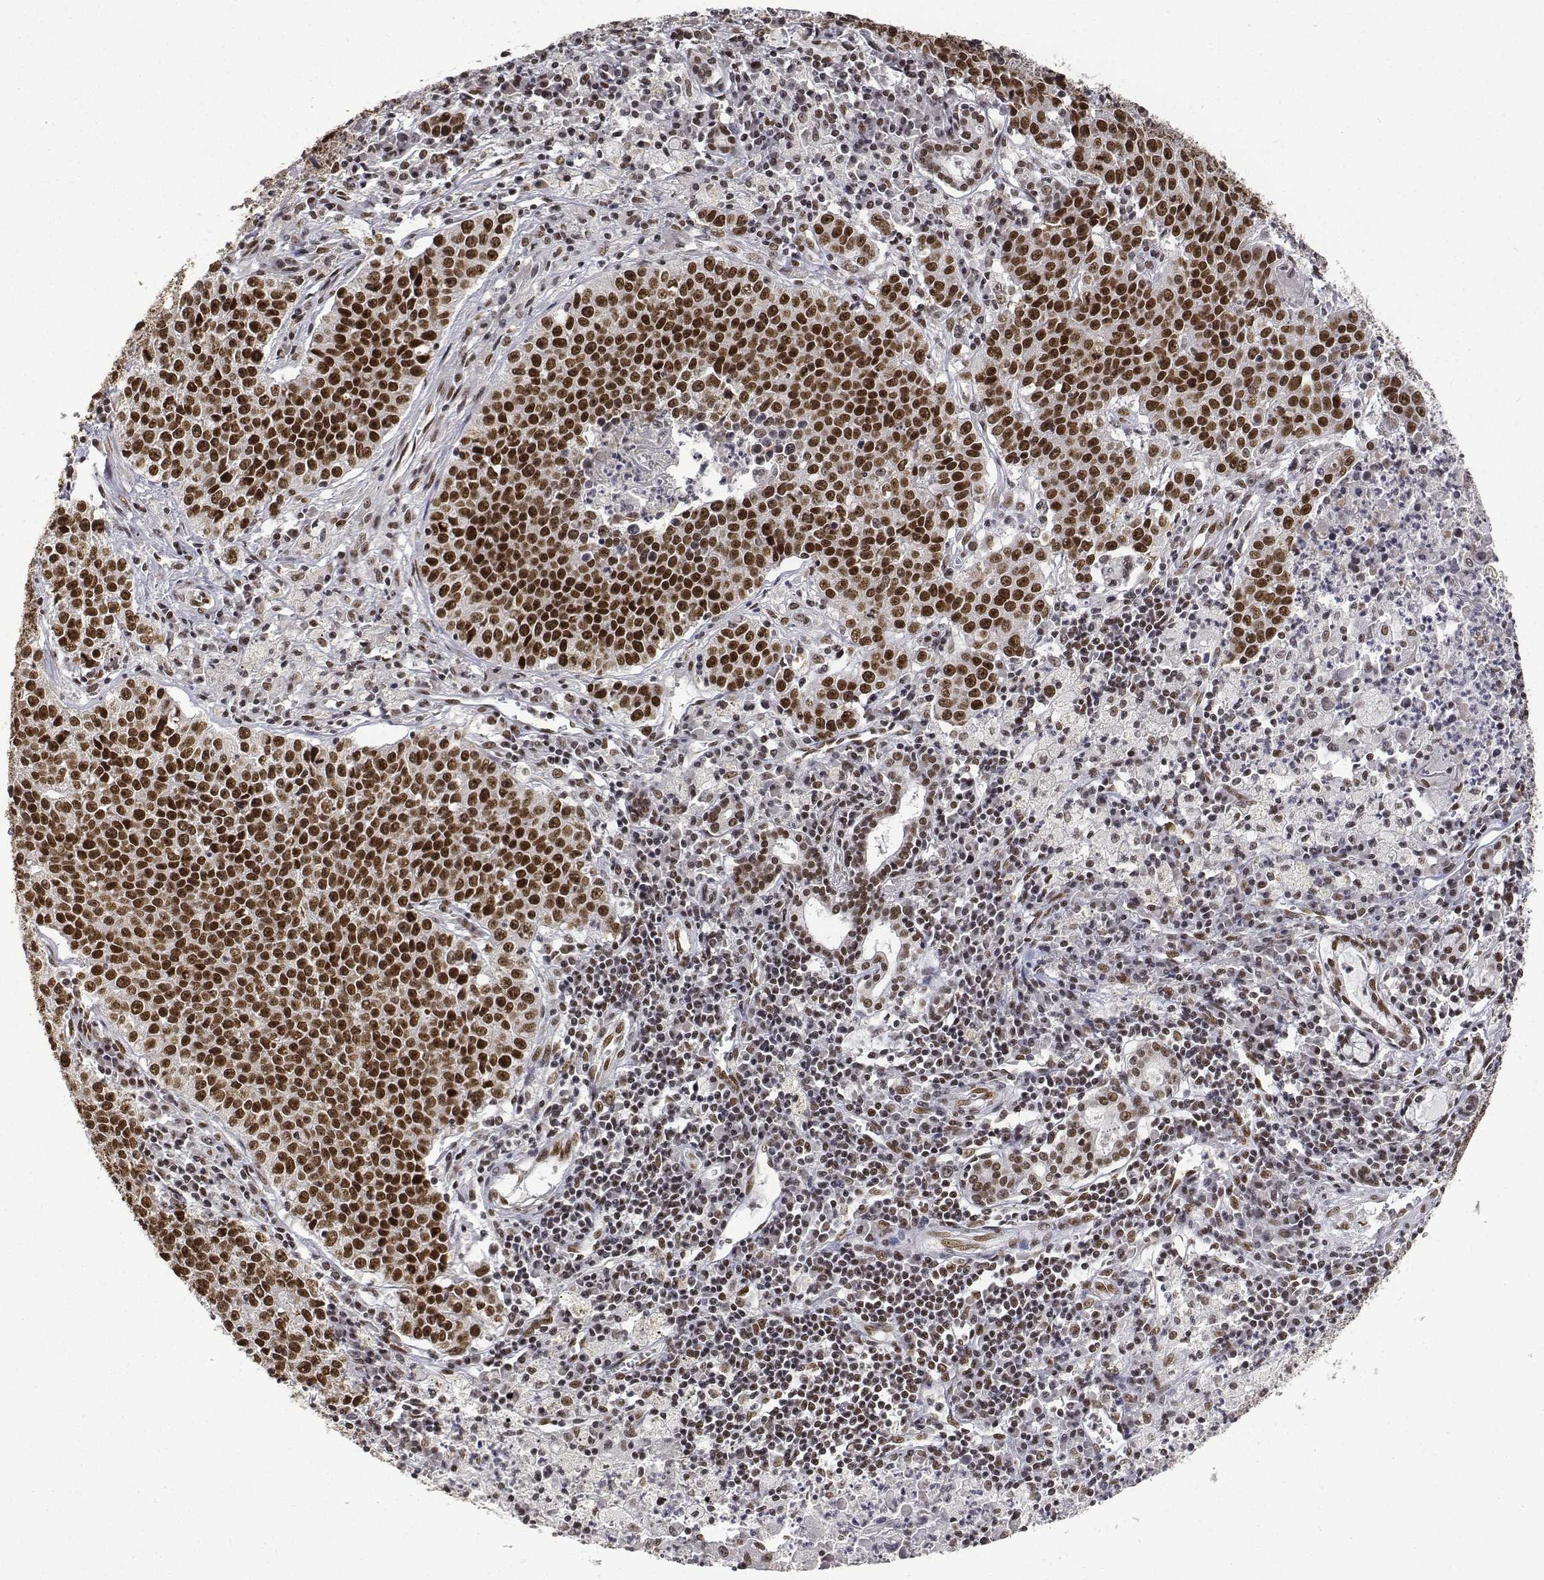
{"staining": {"intensity": "strong", "quantity": ">75%", "location": "nuclear"}, "tissue": "lung cancer", "cell_type": "Tumor cells", "image_type": "cancer", "snomed": [{"axis": "morphology", "description": "Squamous cell carcinoma, NOS"}, {"axis": "morphology", "description": "Squamous cell carcinoma, metastatic, NOS"}, {"axis": "topography", "description": "Lung"}, {"axis": "topography", "description": "Pleura, NOS"}], "caption": "Immunohistochemical staining of lung metastatic squamous cell carcinoma reveals high levels of strong nuclear expression in about >75% of tumor cells. (DAB (3,3'-diaminobenzidine) IHC with brightfield microscopy, high magnification).", "gene": "ATRX", "patient": {"sex": "male", "age": 72}}